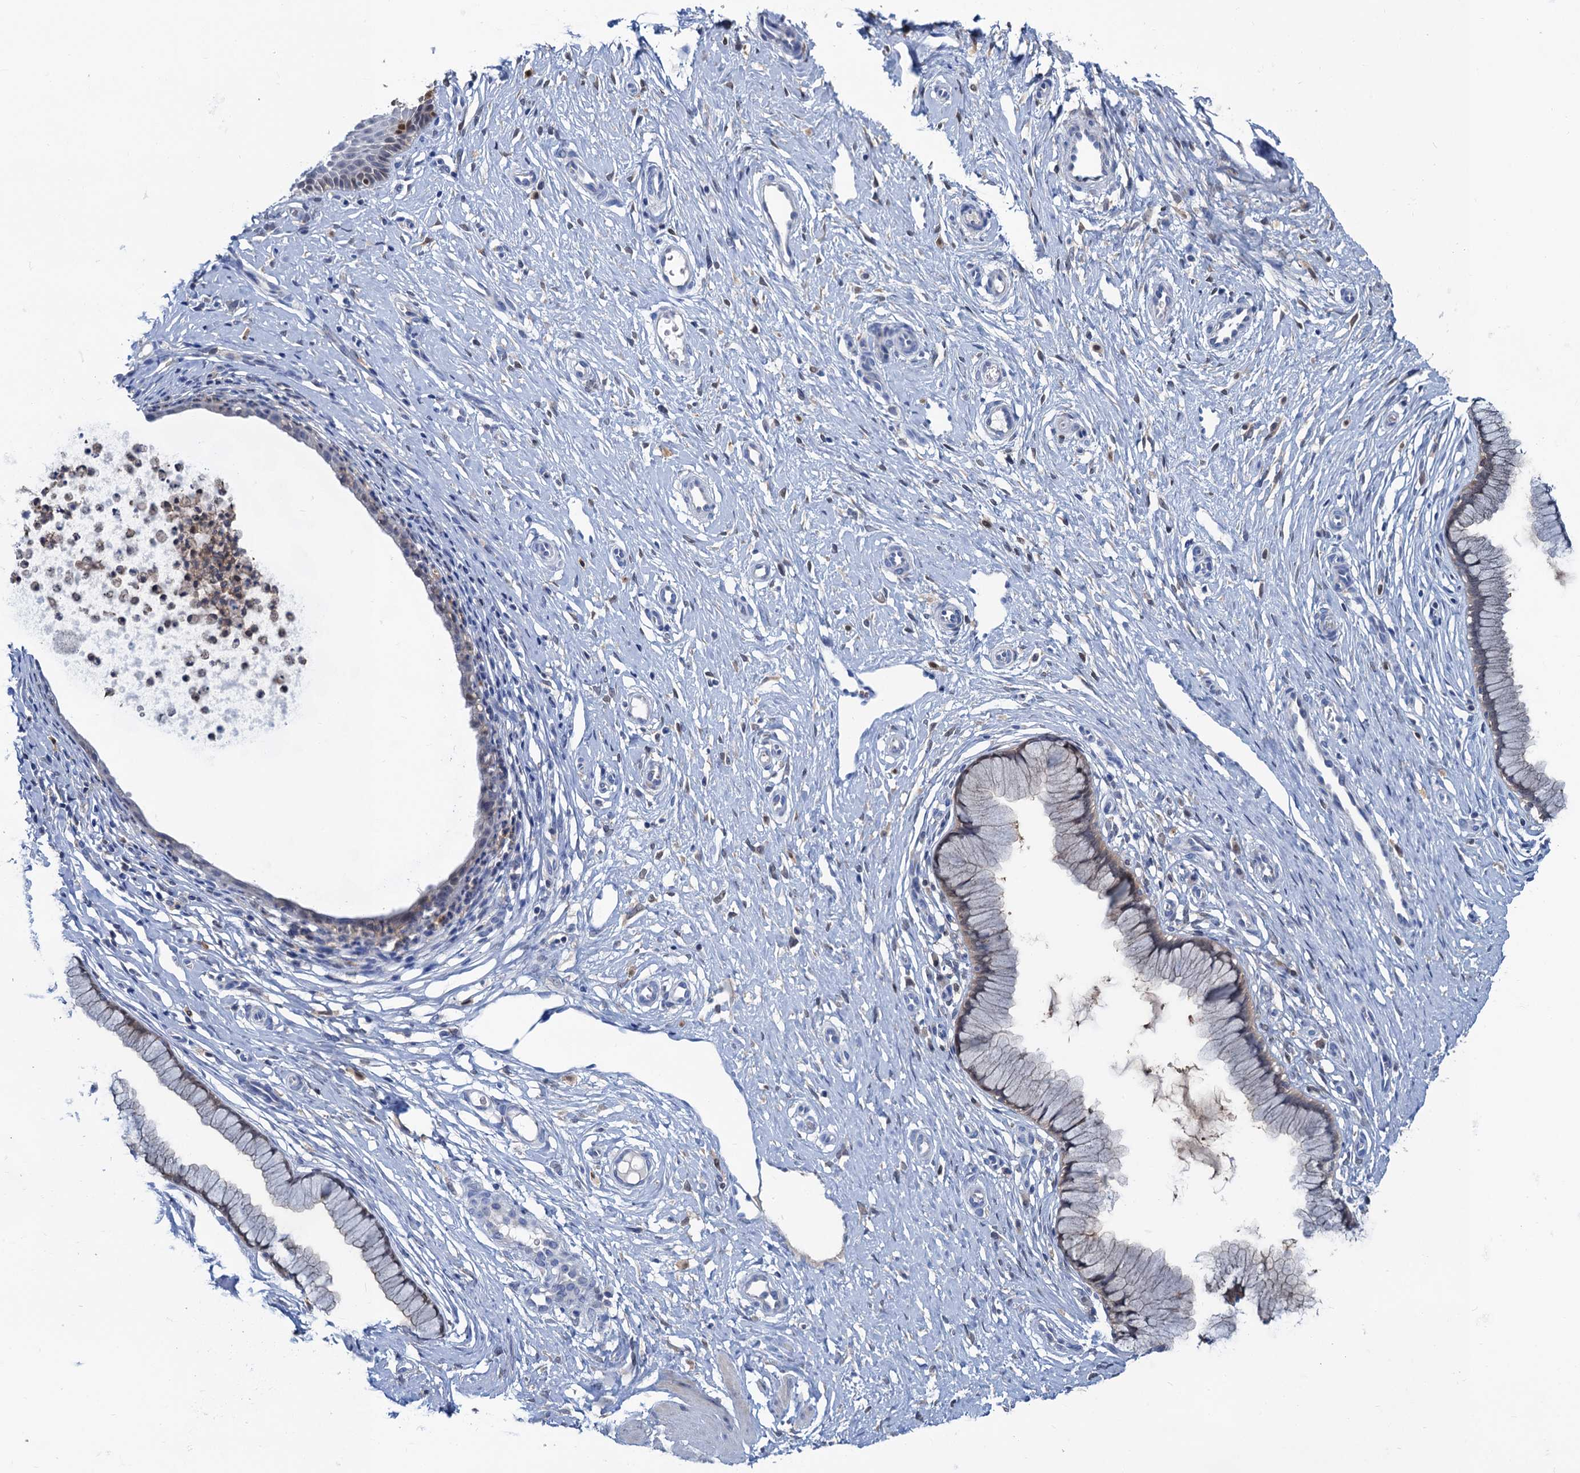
{"staining": {"intensity": "negative", "quantity": "none", "location": "none"}, "tissue": "cervix", "cell_type": "Glandular cells", "image_type": "normal", "snomed": [{"axis": "morphology", "description": "Normal tissue, NOS"}, {"axis": "topography", "description": "Cervix"}], "caption": "DAB (3,3'-diaminobenzidine) immunohistochemical staining of normal cervix exhibits no significant expression in glandular cells.", "gene": "FAH", "patient": {"sex": "female", "age": 36}}